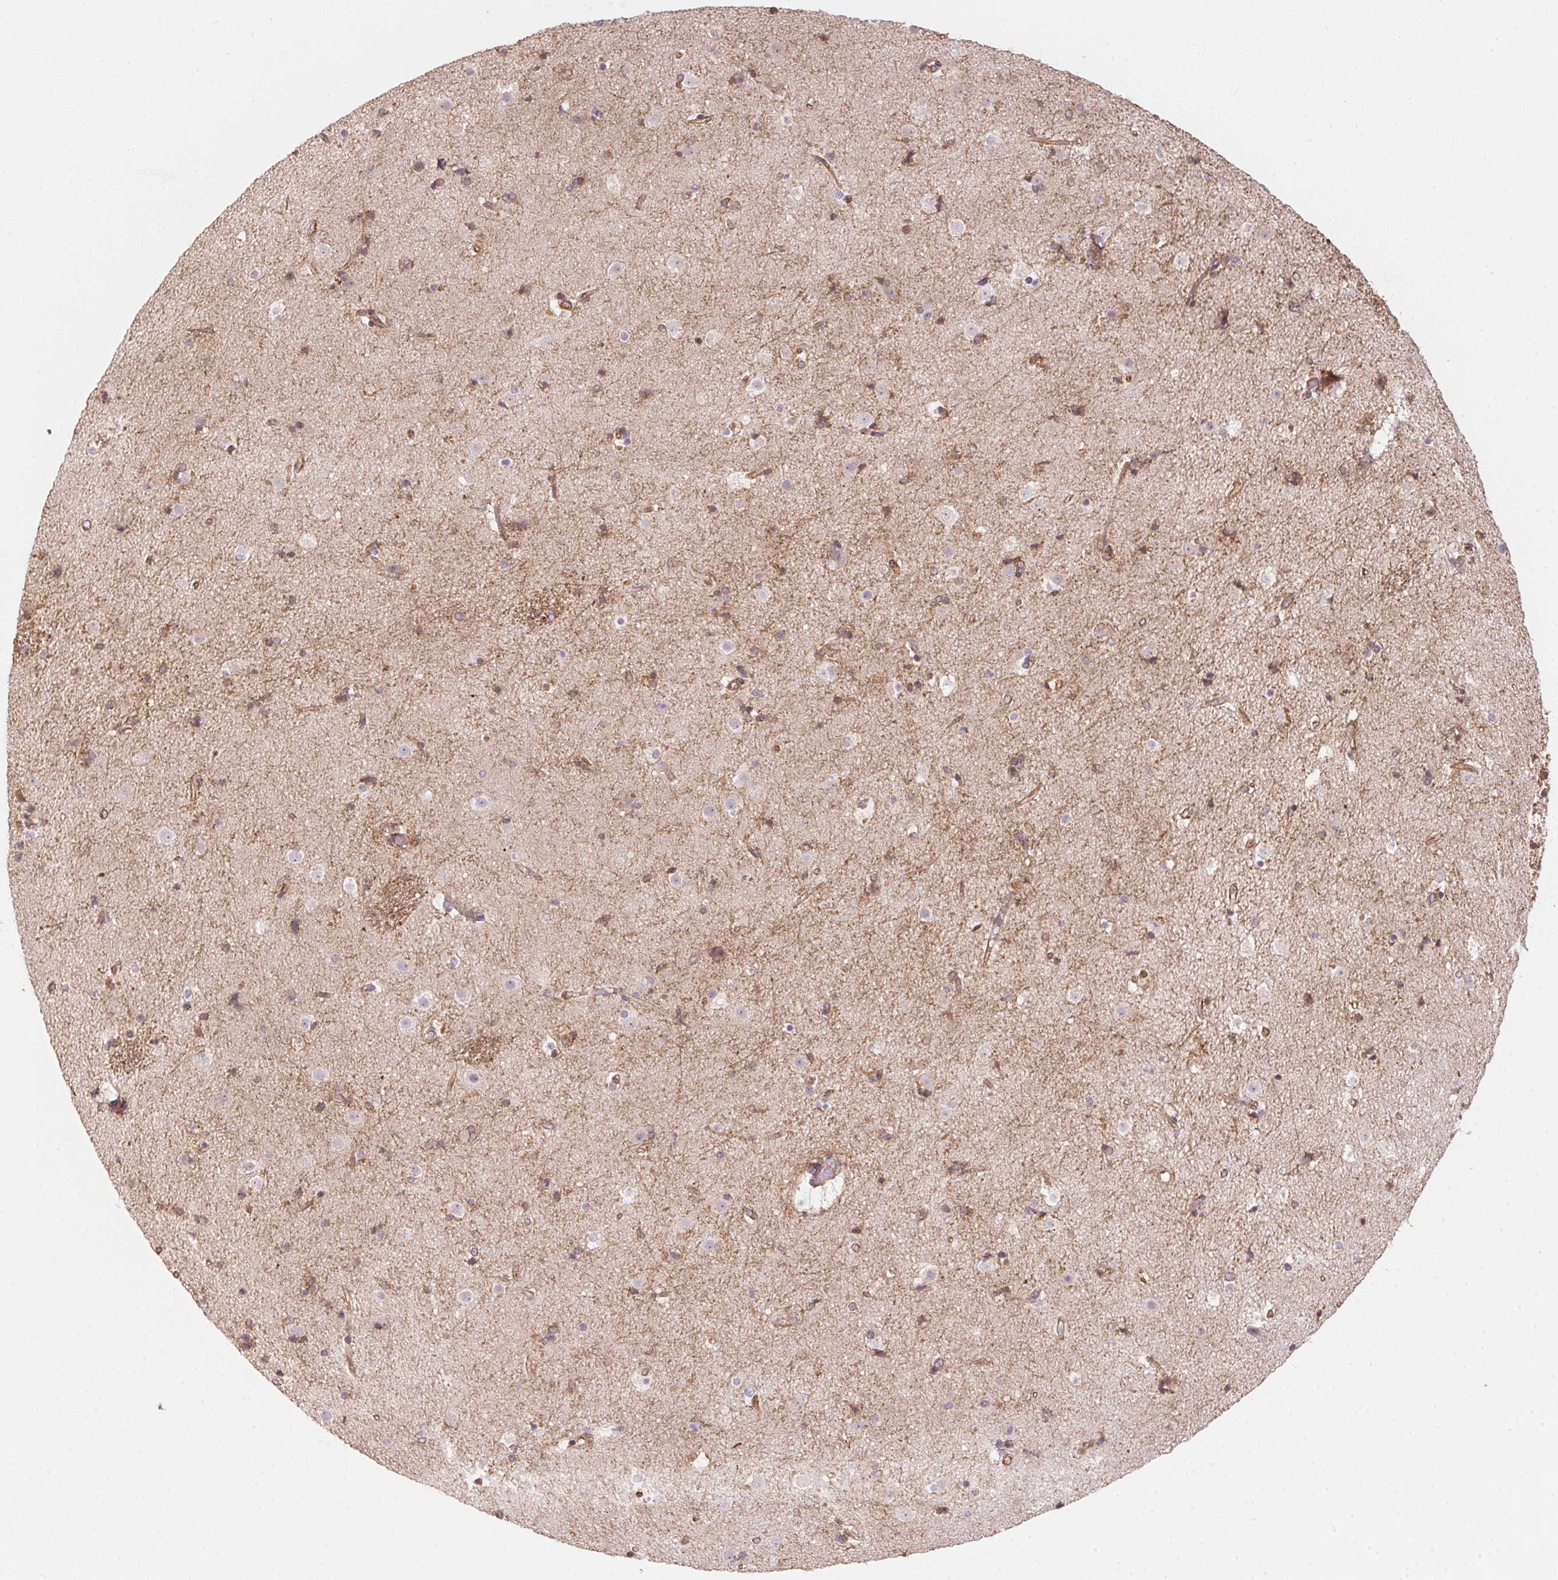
{"staining": {"intensity": "moderate", "quantity": "25%-75%", "location": "cytoplasmic/membranous"}, "tissue": "caudate", "cell_type": "Glial cells", "image_type": "normal", "snomed": [{"axis": "morphology", "description": "Normal tissue, NOS"}, {"axis": "topography", "description": "Lateral ventricle wall"}], "caption": "The micrograph shows immunohistochemical staining of benign caudate. There is moderate cytoplasmic/membranous expression is identified in about 25%-75% of glial cells.", "gene": "FOXR2", "patient": {"sex": "female", "age": 71}}